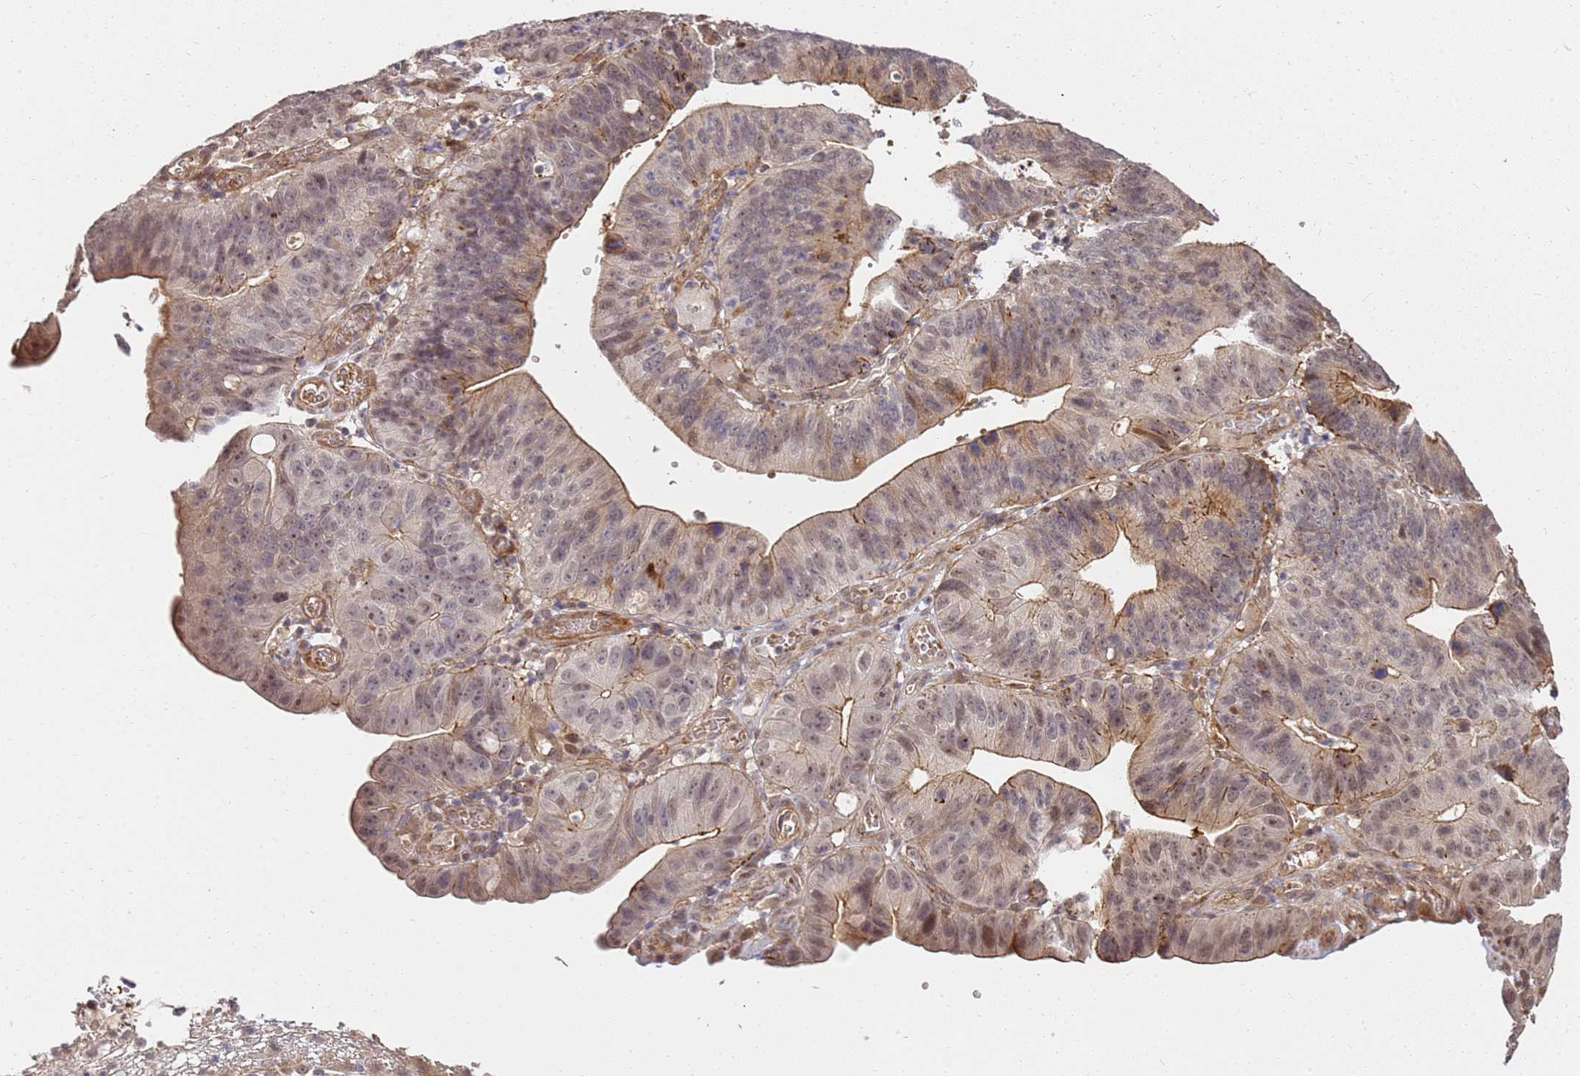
{"staining": {"intensity": "moderate", "quantity": ">75%", "location": "nuclear"}, "tissue": "stomach cancer", "cell_type": "Tumor cells", "image_type": "cancer", "snomed": [{"axis": "morphology", "description": "Adenocarcinoma, NOS"}, {"axis": "topography", "description": "Stomach"}], "caption": "A medium amount of moderate nuclear staining is present in approximately >75% of tumor cells in stomach cancer tissue. (brown staining indicates protein expression, while blue staining denotes nuclei).", "gene": "ST18", "patient": {"sex": "male", "age": 59}}